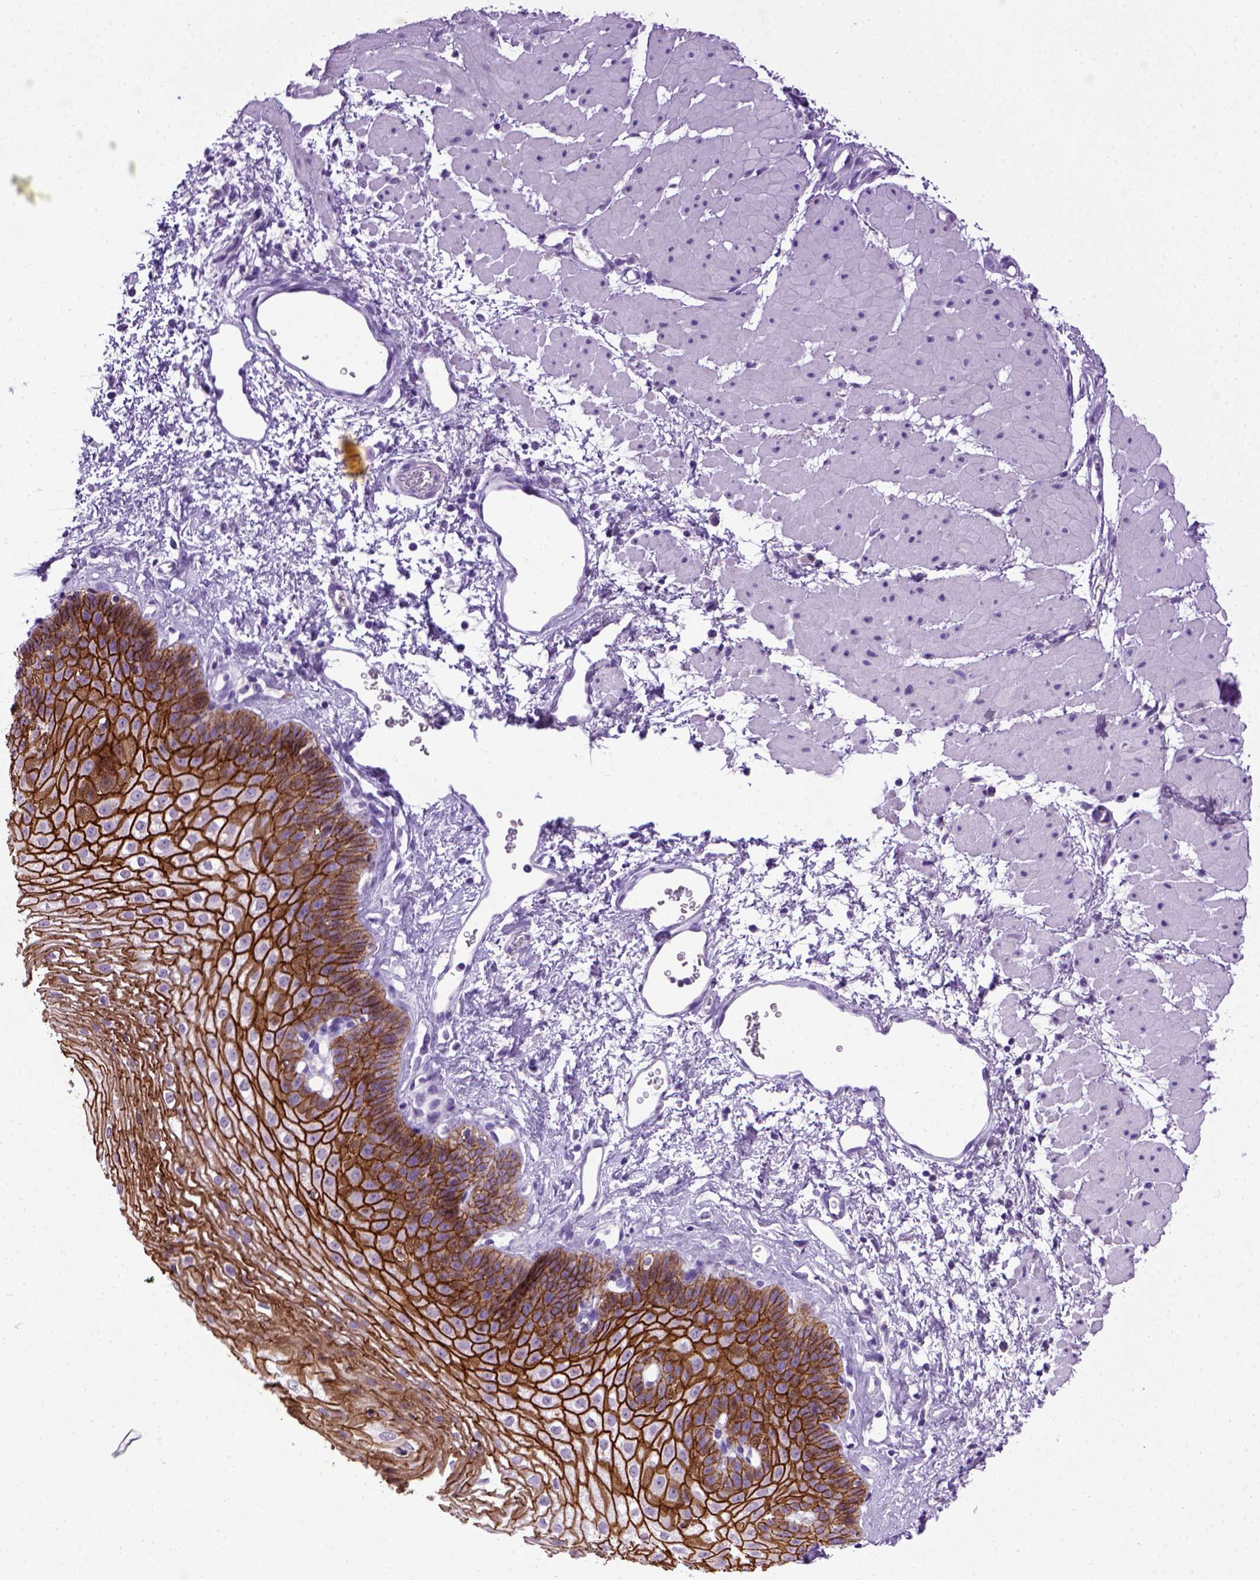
{"staining": {"intensity": "strong", "quantity": ">75%", "location": "cytoplasmic/membranous"}, "tissue": "esophagus", "cell_type": "Squamous epithelial cells", "image_type": "normal", "snomed": [{"axis": "morphology", "description": "Normal tissue, NOS"}, {"axis": "topography", "description": "Esophagus"}], "caption": "Brown immunohistochemical staining in normal human esophagus demonstrates strong cytoplasmic/membranous positivity in about >75% of squamous epithelial cells.", "gene": "CDH1", "patient": {"sex": "female", "age": 62}}